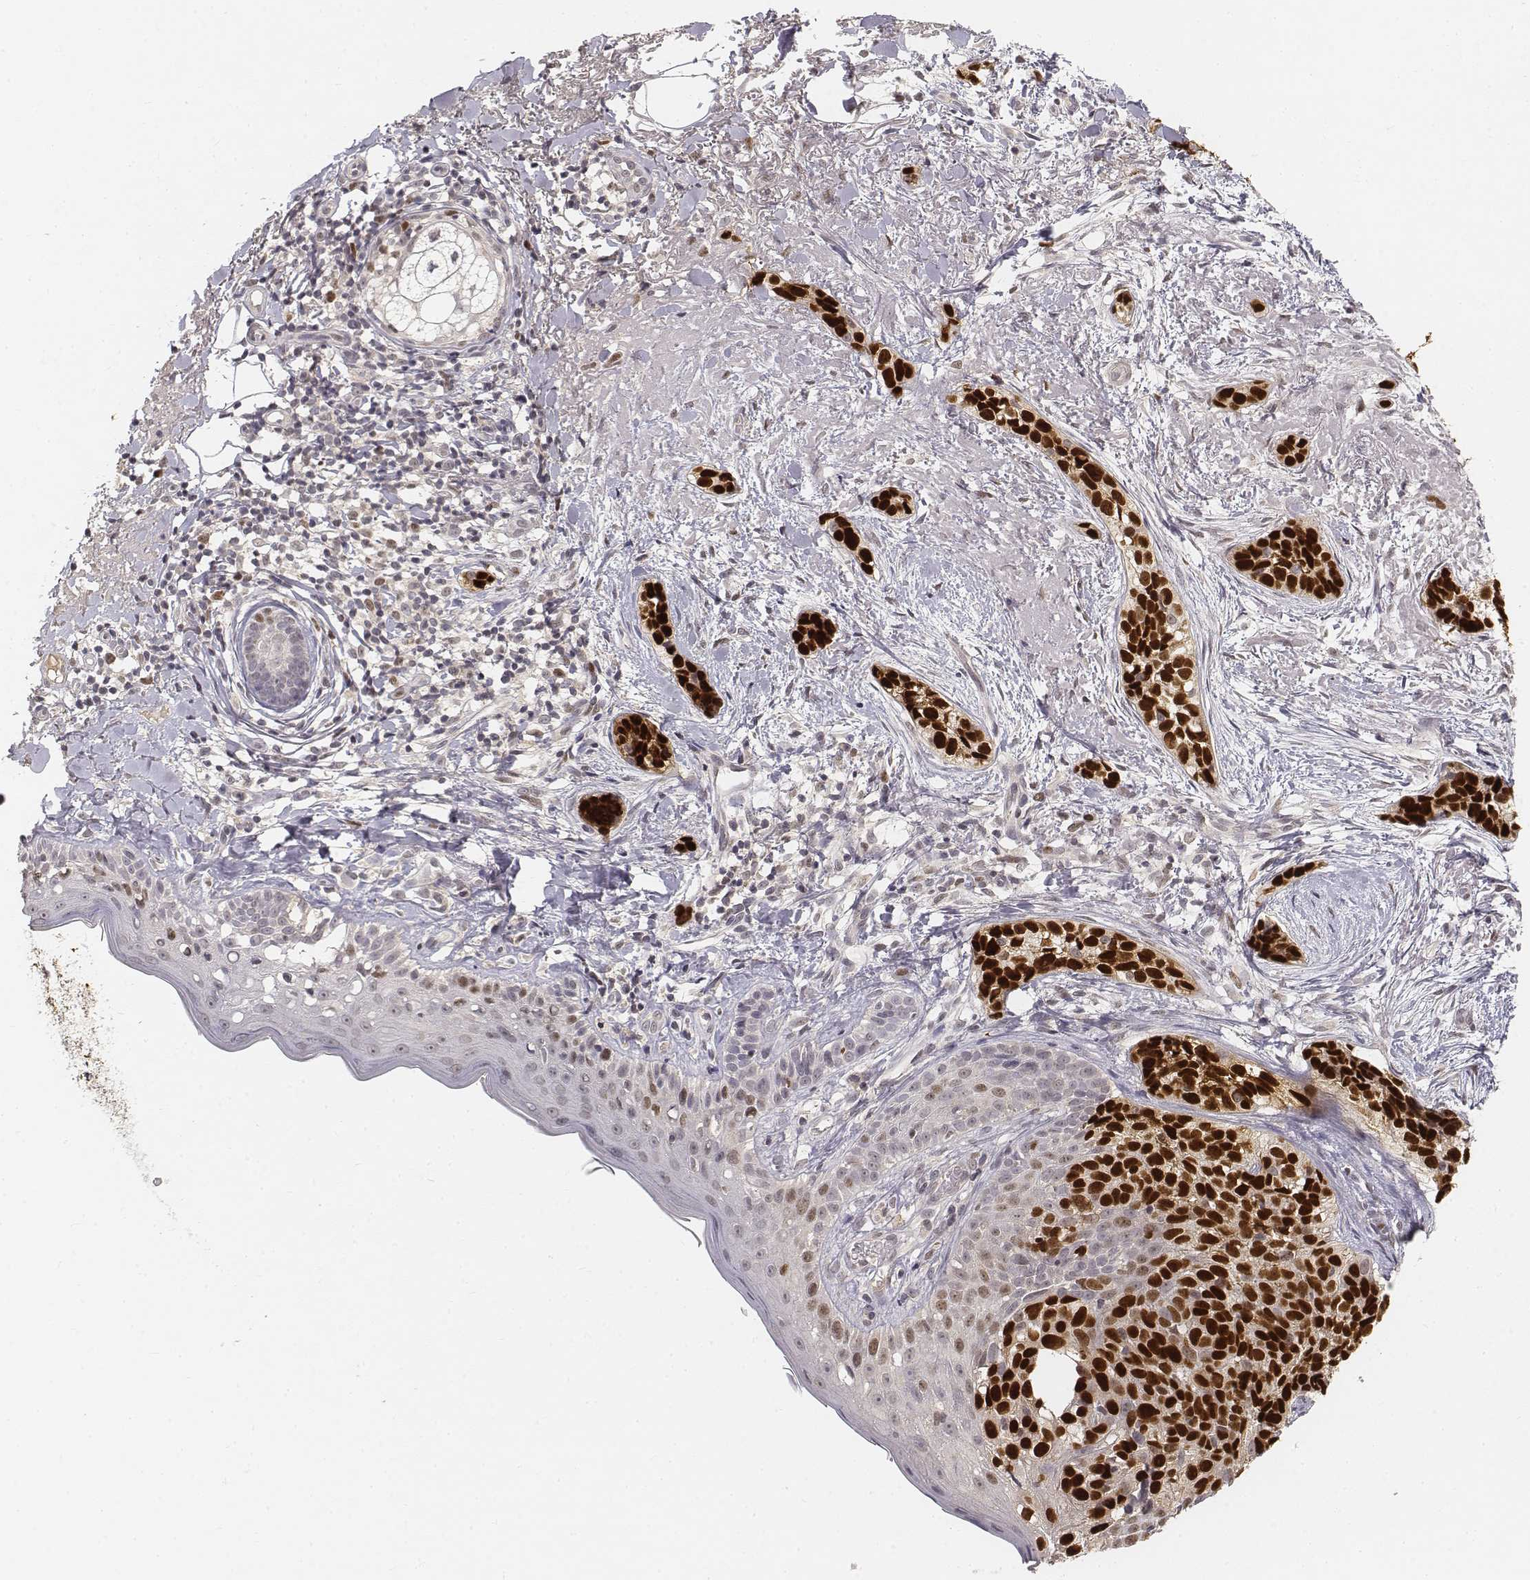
{"staining": {"intensity": "strong", "quantity": ">75%", "location": "nuclear"}, "tissue": "skin cancer", "cell_type": "Tumor cells", "image_type": "cancer", "snomed": [{"axis": "morphology", "description": "Basal cell carcinoma"}, {"axis": "topography", "description": "Skin"}], "caption": "Tumor cells show strong nuclear staining in about >75% of cells in skin cancer.", "gene": "FANCD2", "patient": {"sex": "male", "age": 87}}